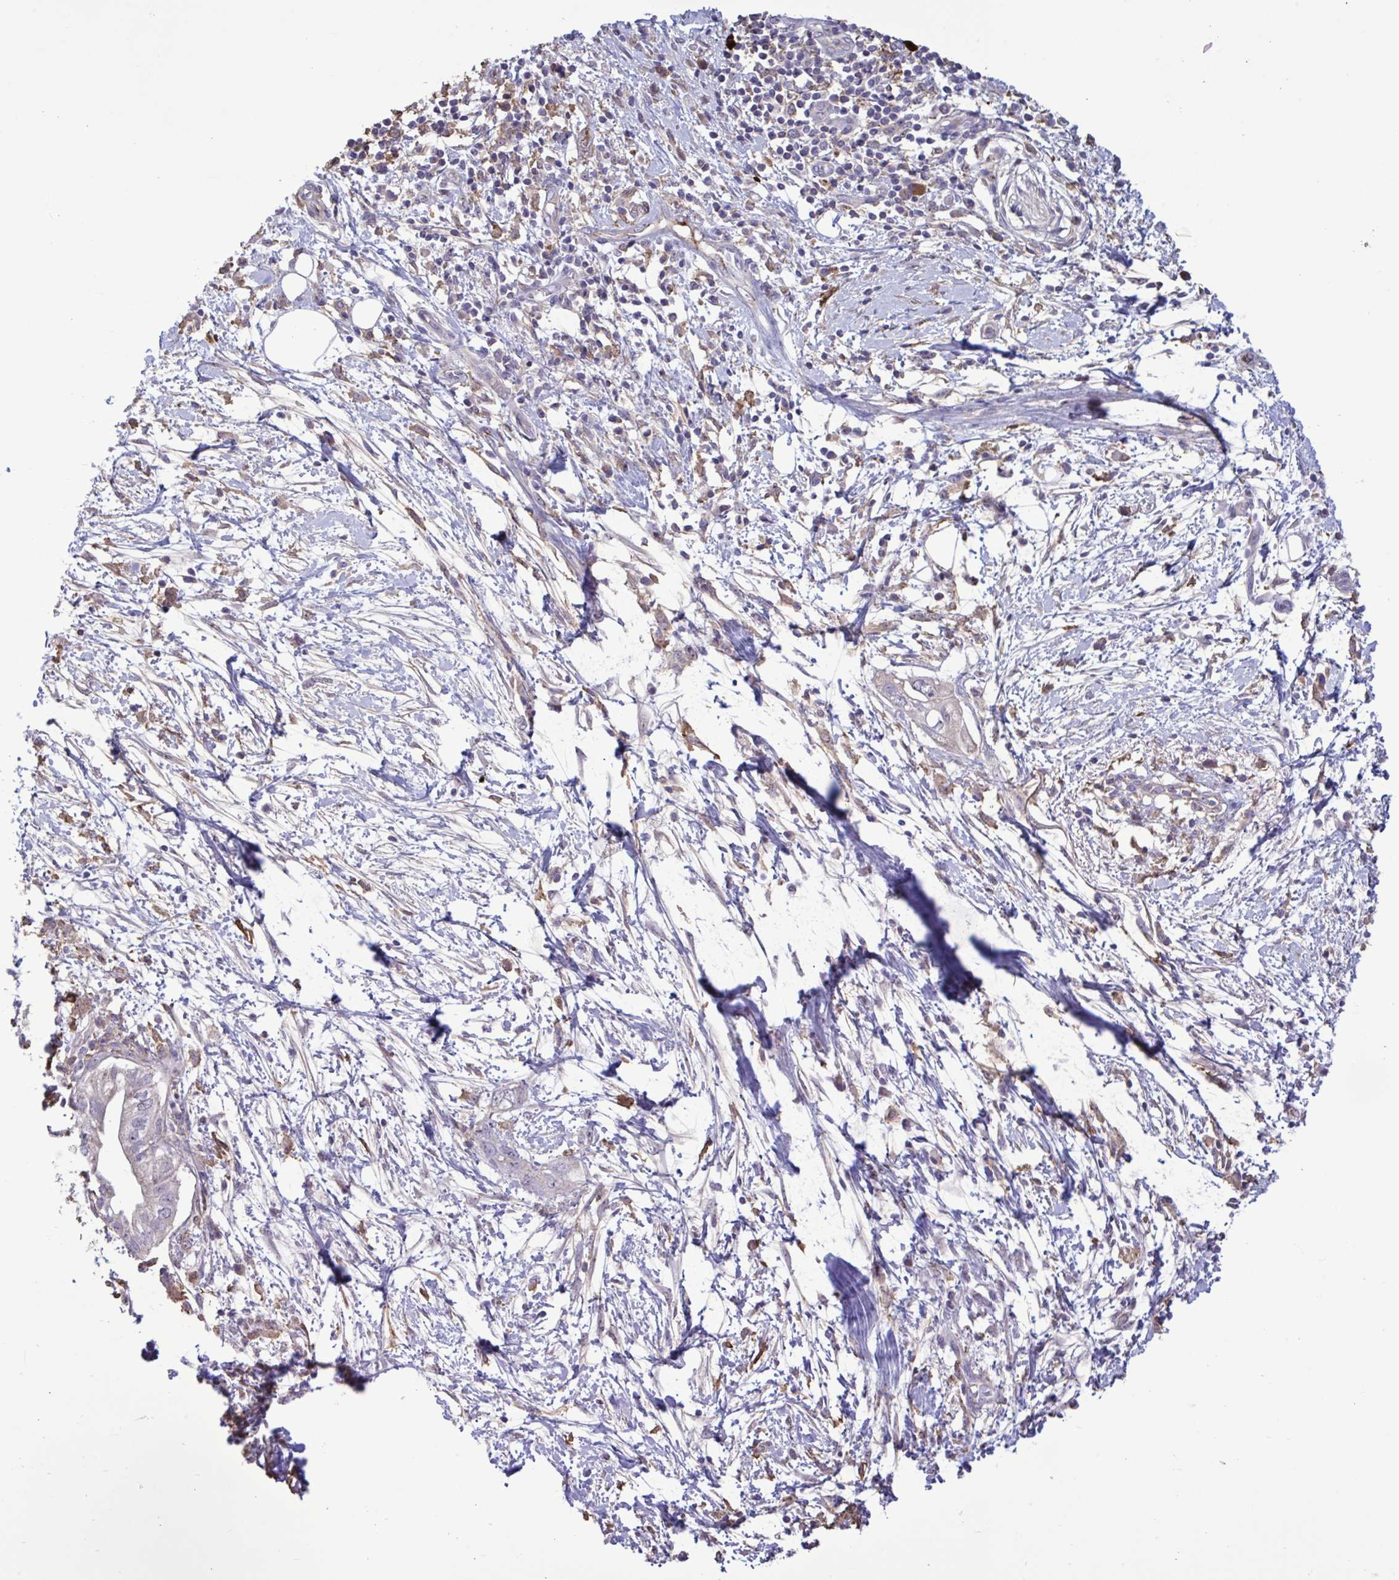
{"staining": {"intensity": "weak", "quantity": "<25%", "location": "nuclear"}, "tissue": "pancreatic cancer", "cell_type": "Tumor cells", "image_type": "cancer", "snomed": [{"axis": "morphology", "description": "Adenocarcinoma, NOS"}, {"axis": "topography", "description": "Pancreas"}], "caption": "A micrograph of human adenocarcinoma (pancreatic) is negative for staining in tumor cells.", "gene": "CD101", "patient": {"sex": "female", "age": 72}}